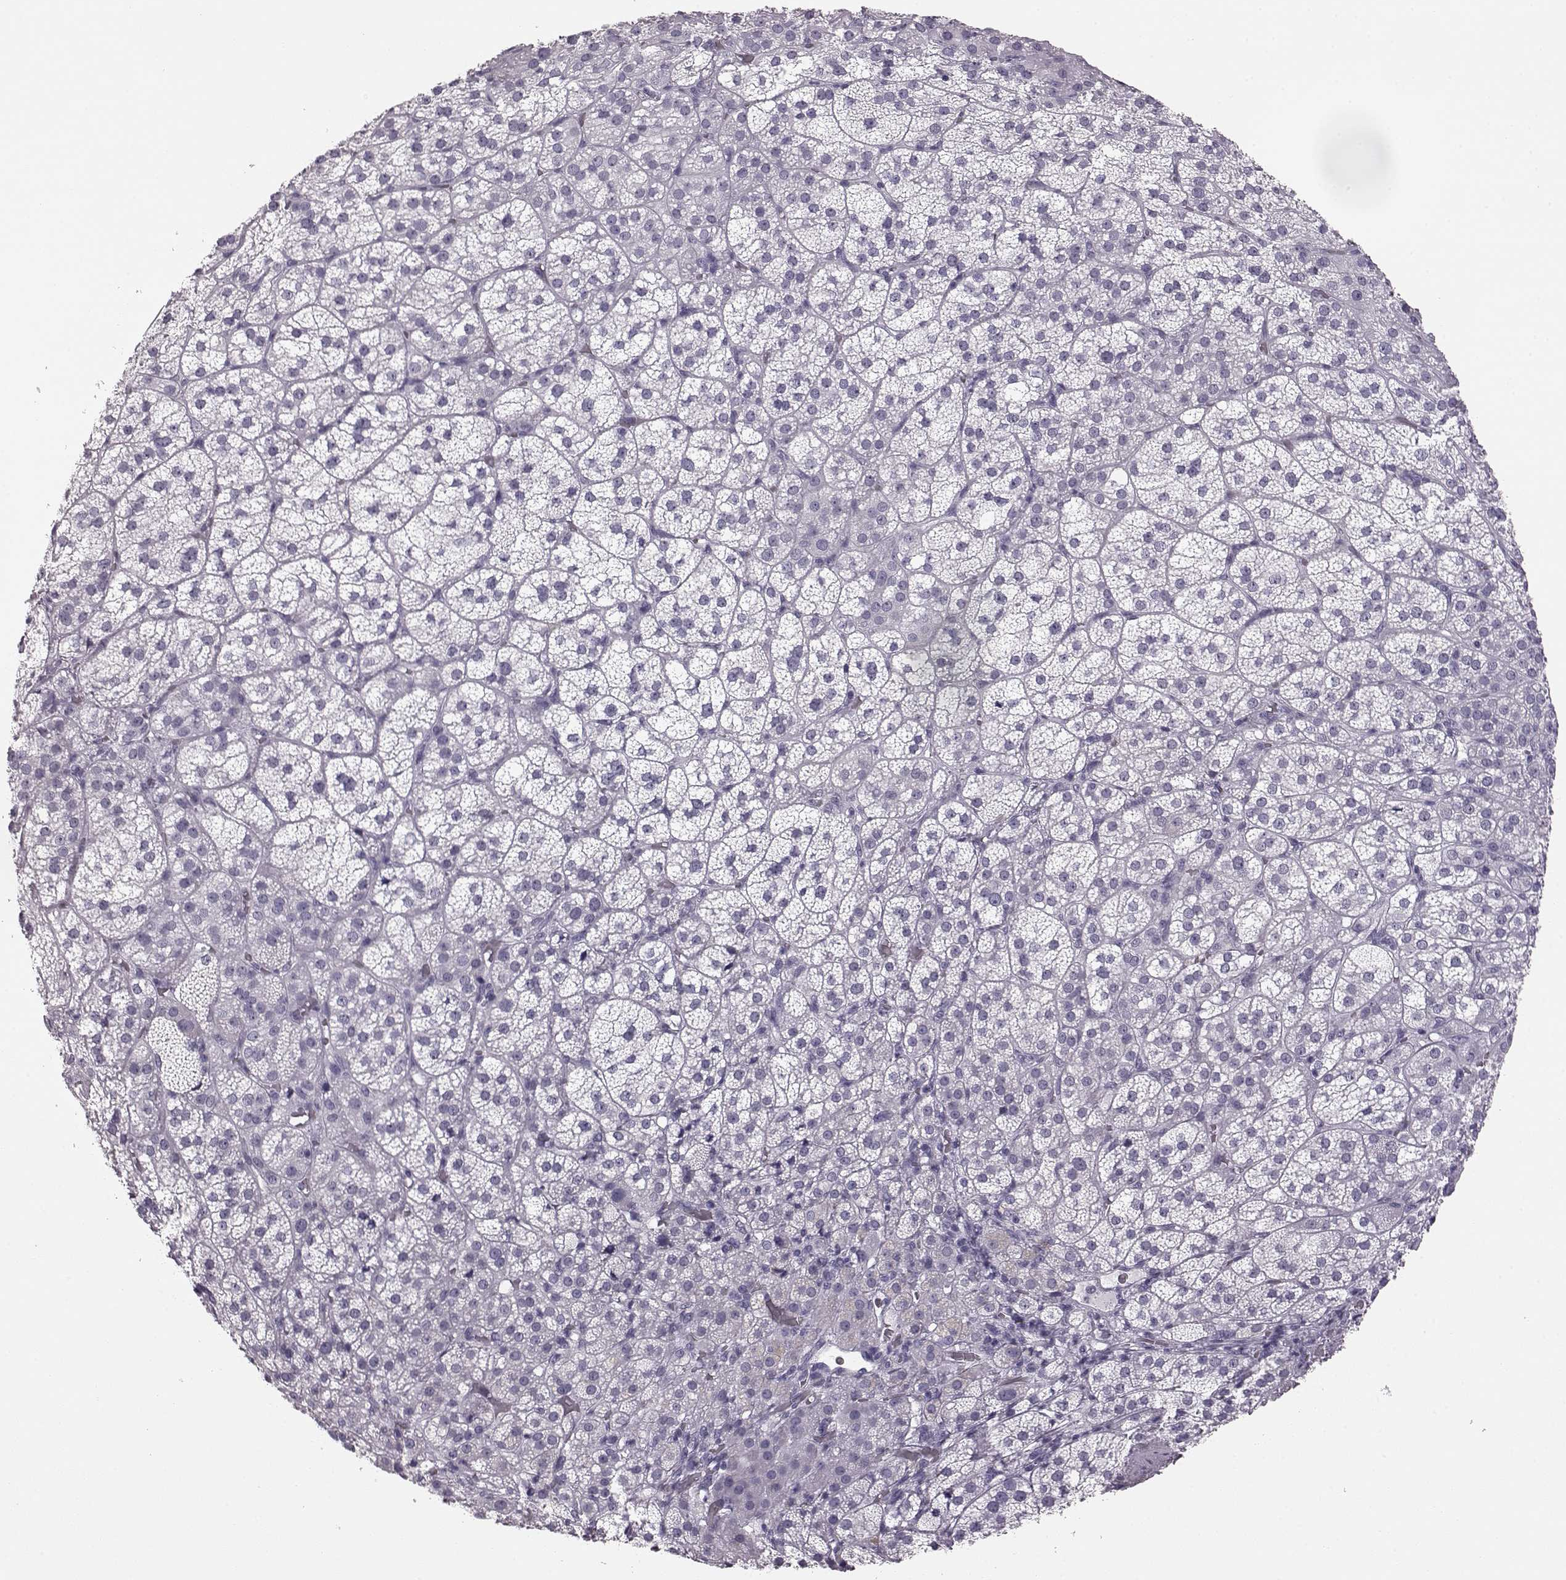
{"staining": {"intensity": "negative", "quantity": "none", "location": "none"}, "tissue": "adrenal gland", "cell_type": "Glandular cells", "image_type": "normal", "snomed": [{"axis": "morphology", "description": "Normal tissue, NOS"}, {"axis": "topography", "description": "Adrenal gland"}], "caption": "DAB immunohistochemical staining of unremarkable adrenal gland reveals no significant expression in glandular cells.", "gene": "AIPL1", "patient": {"sex": "female", "age": 60}}